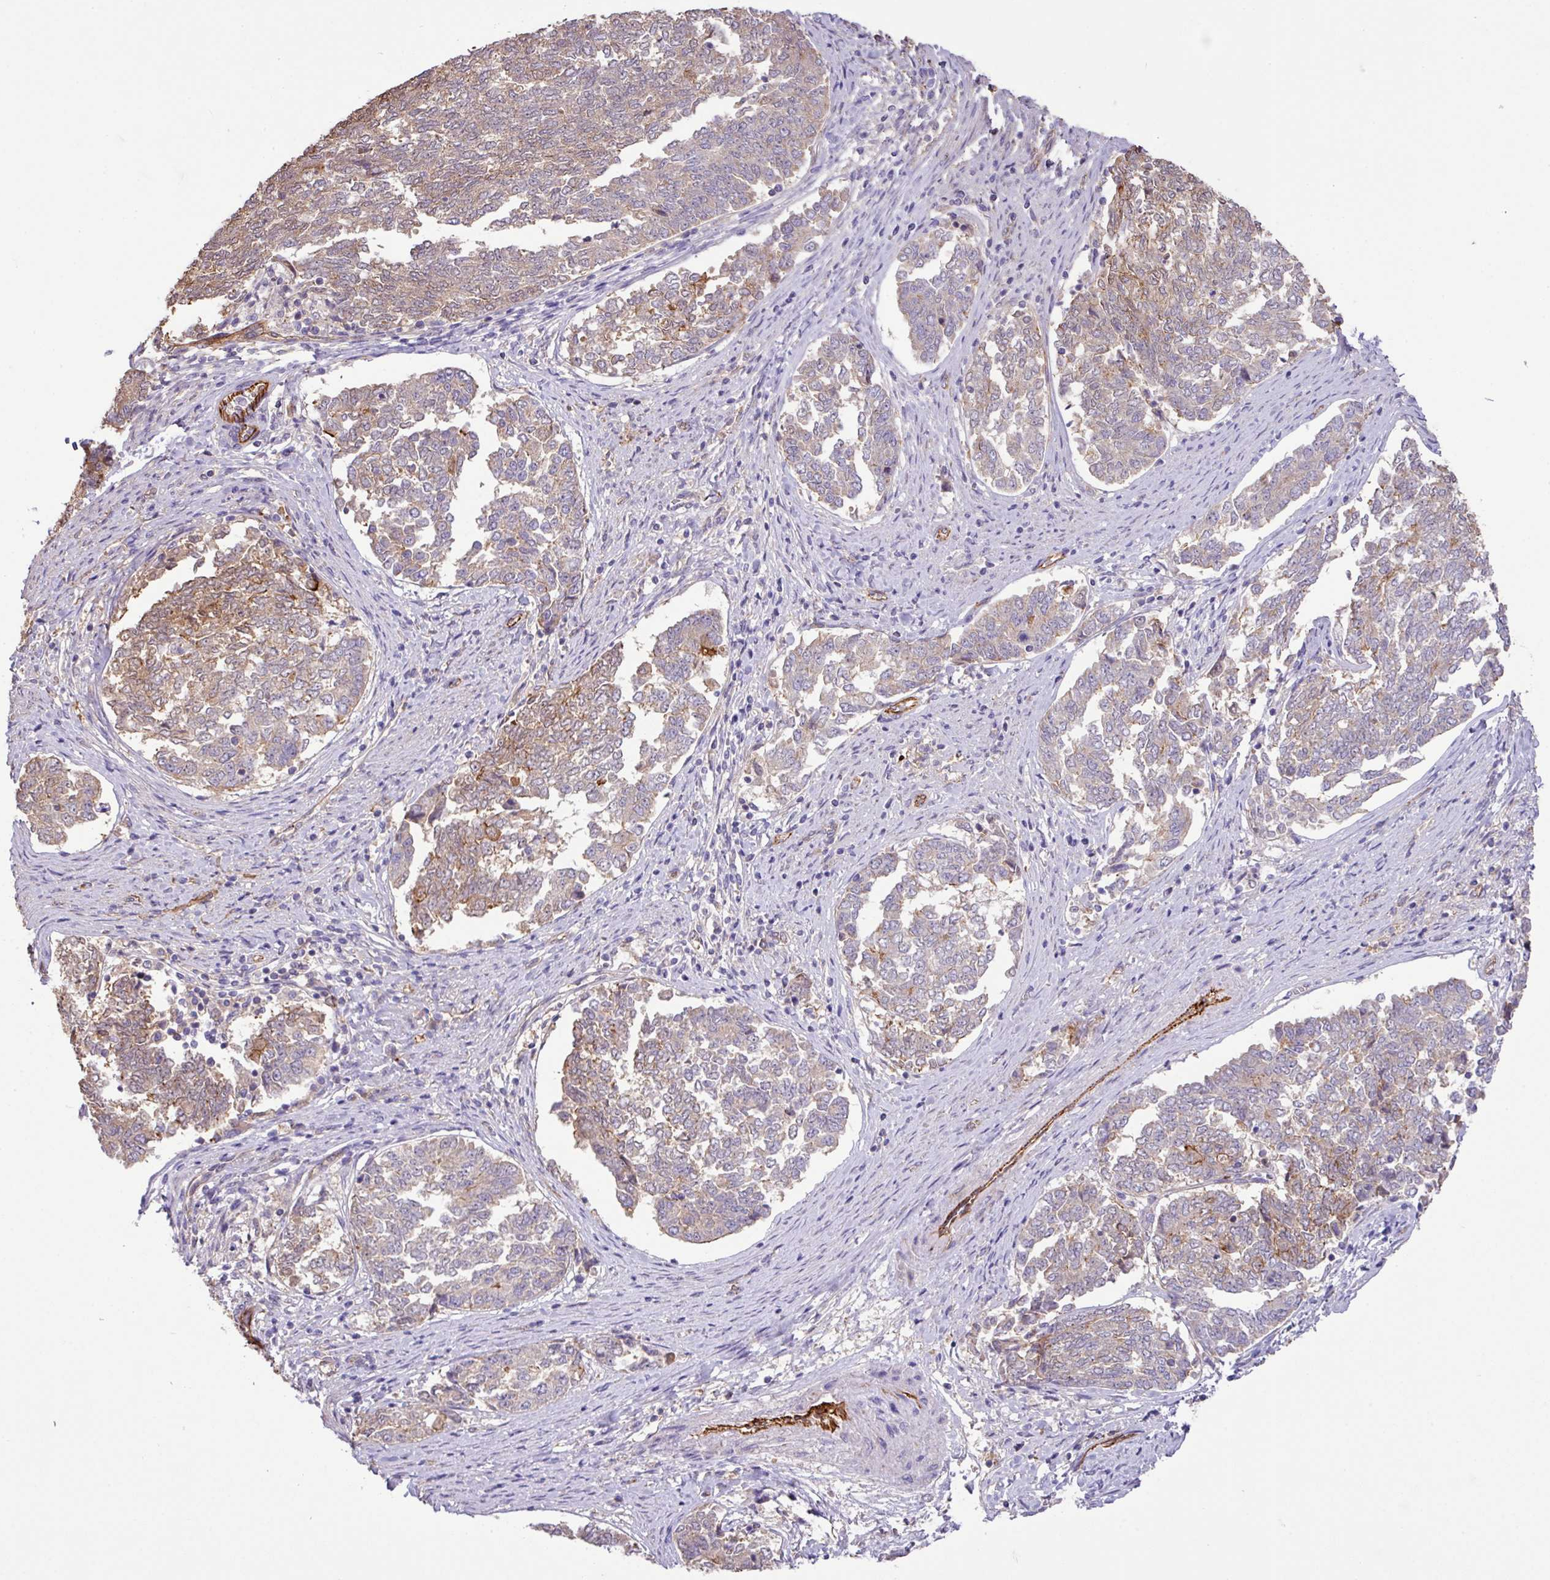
{"staining": {"intensity": "moderate", "quantity": "<25%", "location": "cytoplasmic/membranous"}, "tissue": "endometrial cancer", "cell_type": "Tumor cells", "image_type": "cancer", "snomed": [{"axis": "morphology", "description": "Adenocarcinoma, NOS"}, {"axis": "topography", "description": "Endometrium"}], "caption": "A micrograph of endometrial cancer stained for a protein shows moderate cytoplasmic/membranous brown staining in tumor cells.", "gene": "LRRC53", "patient": {"sex": "female", "age": 80}}